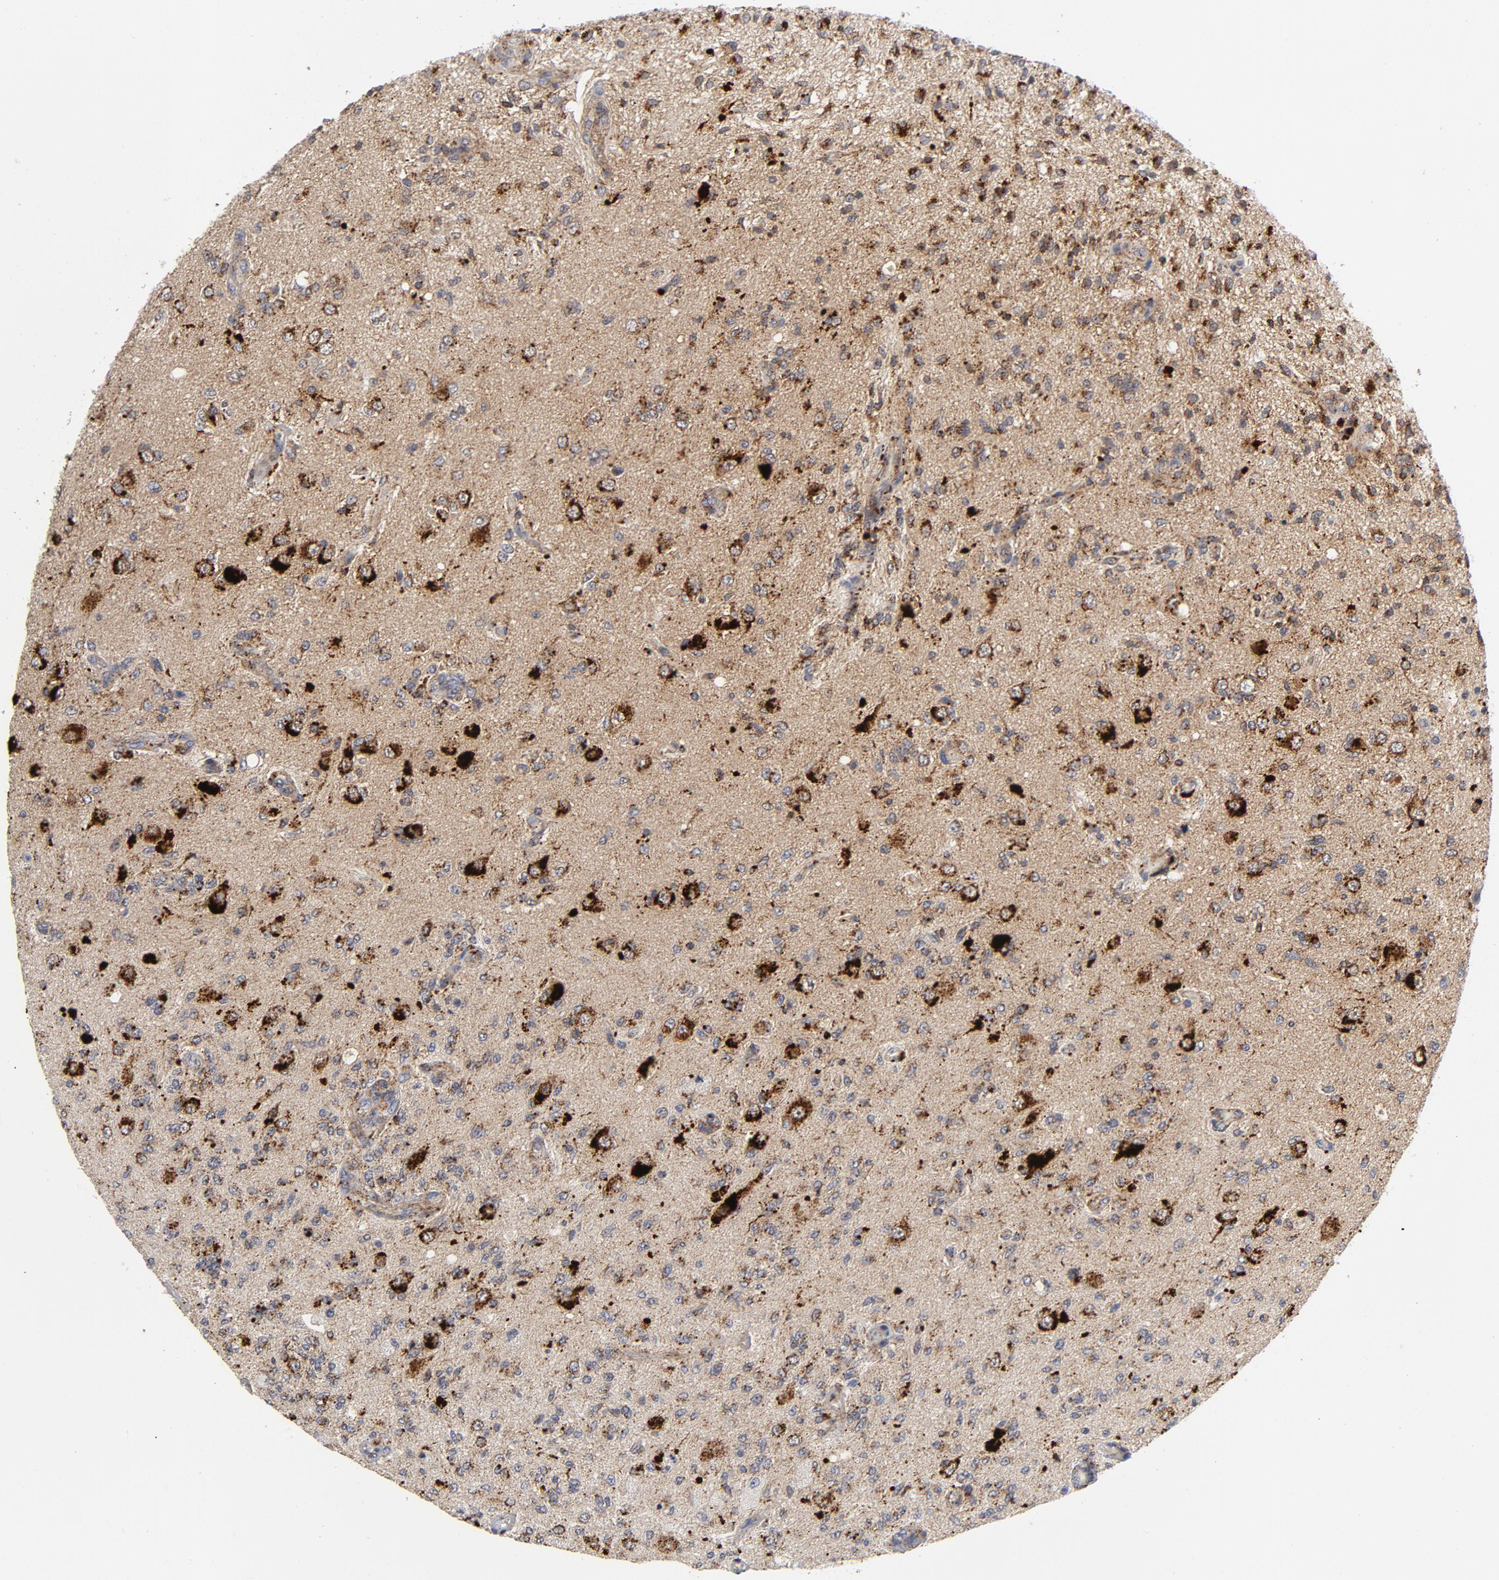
{"staining": {"intensity": "strong", "quantity": "25%-75%", "location": "cytoplasmic/membranous"}, "tissue": "glioma", "cell_type": "Tumor cells", "image_type": "cancer", "snomed": [{"axis": "morphology", "description": "Normal tissue, NOS"}, {"axis": "morphology", "description": "Glioma, malignant, High grade"}, {"axis": "topography", "description": "Cerebral cortex"}], "caption": "This is a histology image of immunohistochemistry staining of high-grade glioma (malignant), which shows strong staining in the cytoplasmic/membranous of tumor cells.", "gene": "AKT2", "patient": {"sex": "male", "age": 77}}